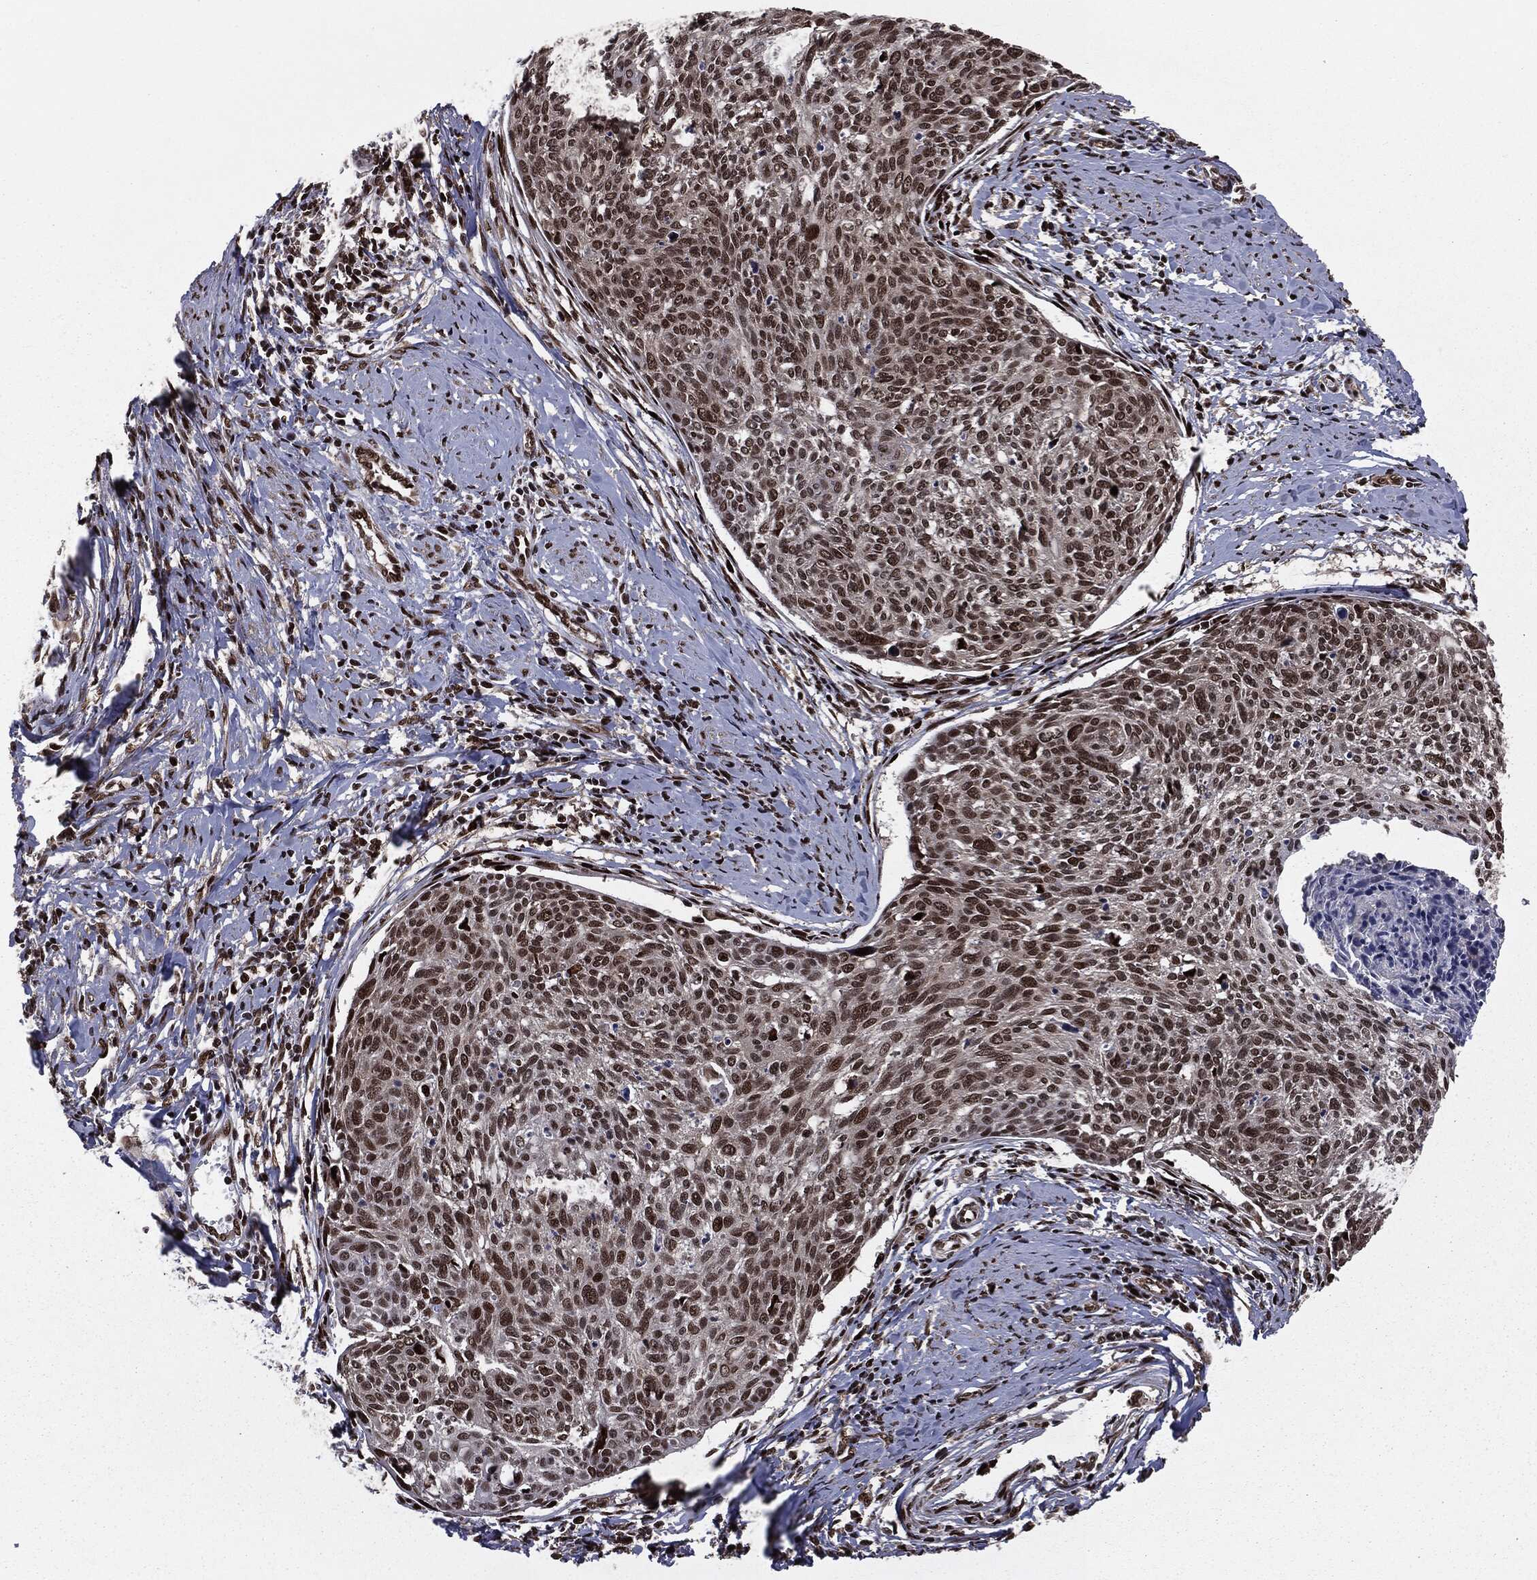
{"staining": {"intensity": "strong", "quantity": "25%-75%", "location": "nuclear"}, "tissue": "cervical cancer", "cell_type": "Tumor cells", "image_type": "cancer", "snomed": [{"axis": "morphology", "description": "Squamous cell carcinoma, NOS"}, {"axis": "topography", "description": "Cervix"}], "caption": "High-magnification brightfield microscopy of cervical cancer (squamous cell carcinoma) stained with DAB (3,3'-diaminobenzidine) (brown) and counterstained with hematoxylin (blue). tumor cells exhibit strong nuclear expression is seen in approximately25%-75% of cells.", "gene": "DVL2", "patient": {"sex": "female", "age": 49}}